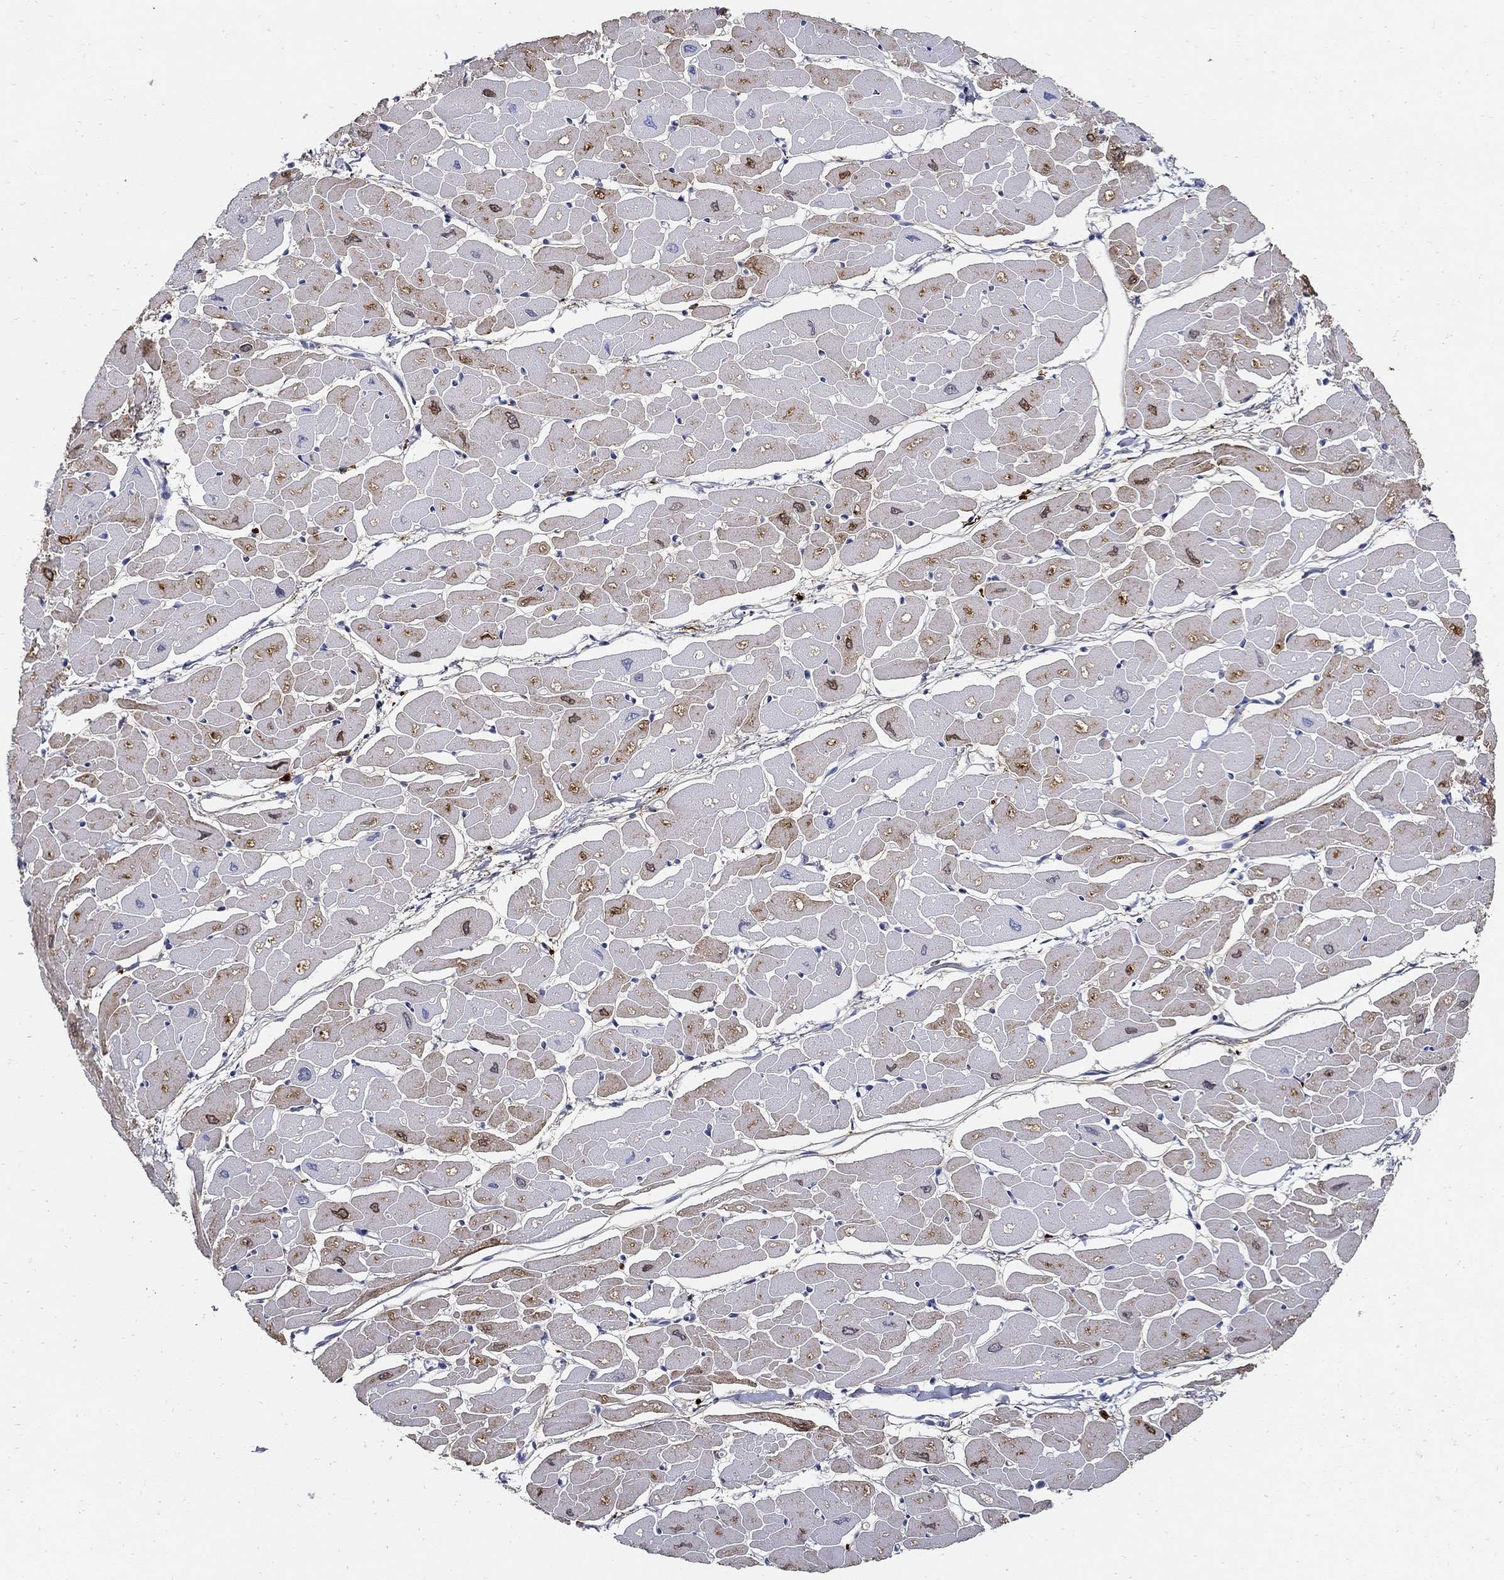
{"staining": {"intensity": "negative", "quantity": "none", "location": "none"}, "tissue": "heart muscle", "cell_type": "Cardiomyocytes", "image_type": "normal", "snomed": [{"axis": "morphology", "description": "Normal tissue, NOS"}, {"axis": "topography", "description": "Heart"}], "caption": "IHC micrograph of unremarkable human heart muscle stained for a protein (brown), which exhibits no expression in cardiomyocytes.", "gene": "TGFBI", "patient": {"sex": "male", "age": 57}}